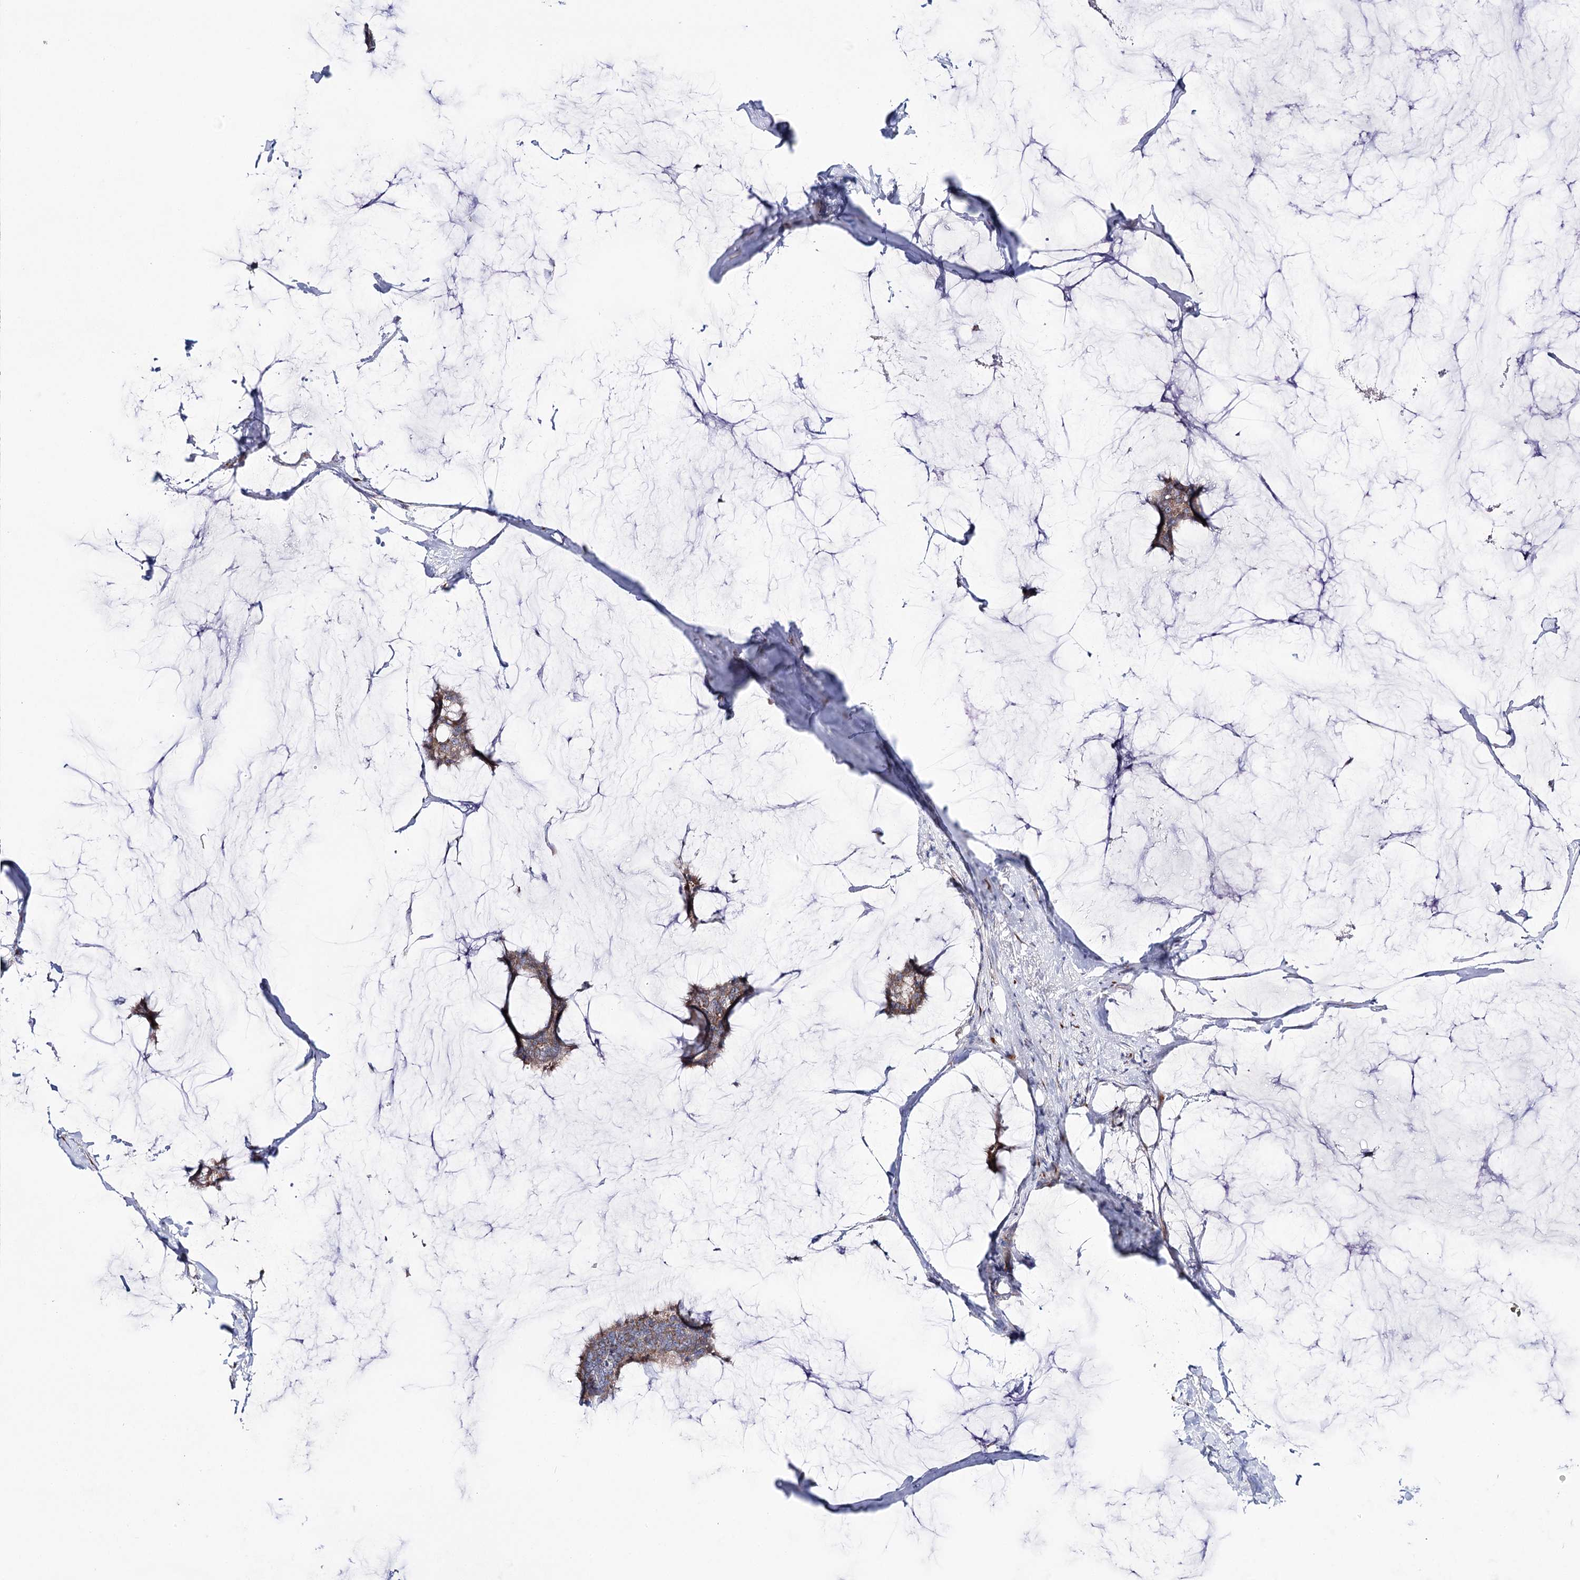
{"staining": {"intensity": "weak", "quantity": ">75%", "location": "cytoplasmic/membranous"}, "tissue": "breast cancer", "cell_type": "Tumor cells", "image_type": "cancer", "snomed": [{"axis": "morphology", "description": "Duct carcinoma"}, {"axis": "topography", "description": "Breast"}], "caption": "There is low levels of weak cytoplasmic/membranous expression in tumor cells of infiltrating ductal carcinoma (breast), as demonstrated by immunohistochemical staining (brown color).", "gene": "METTL5", "patient": {"sex": "female", "age": 93}}